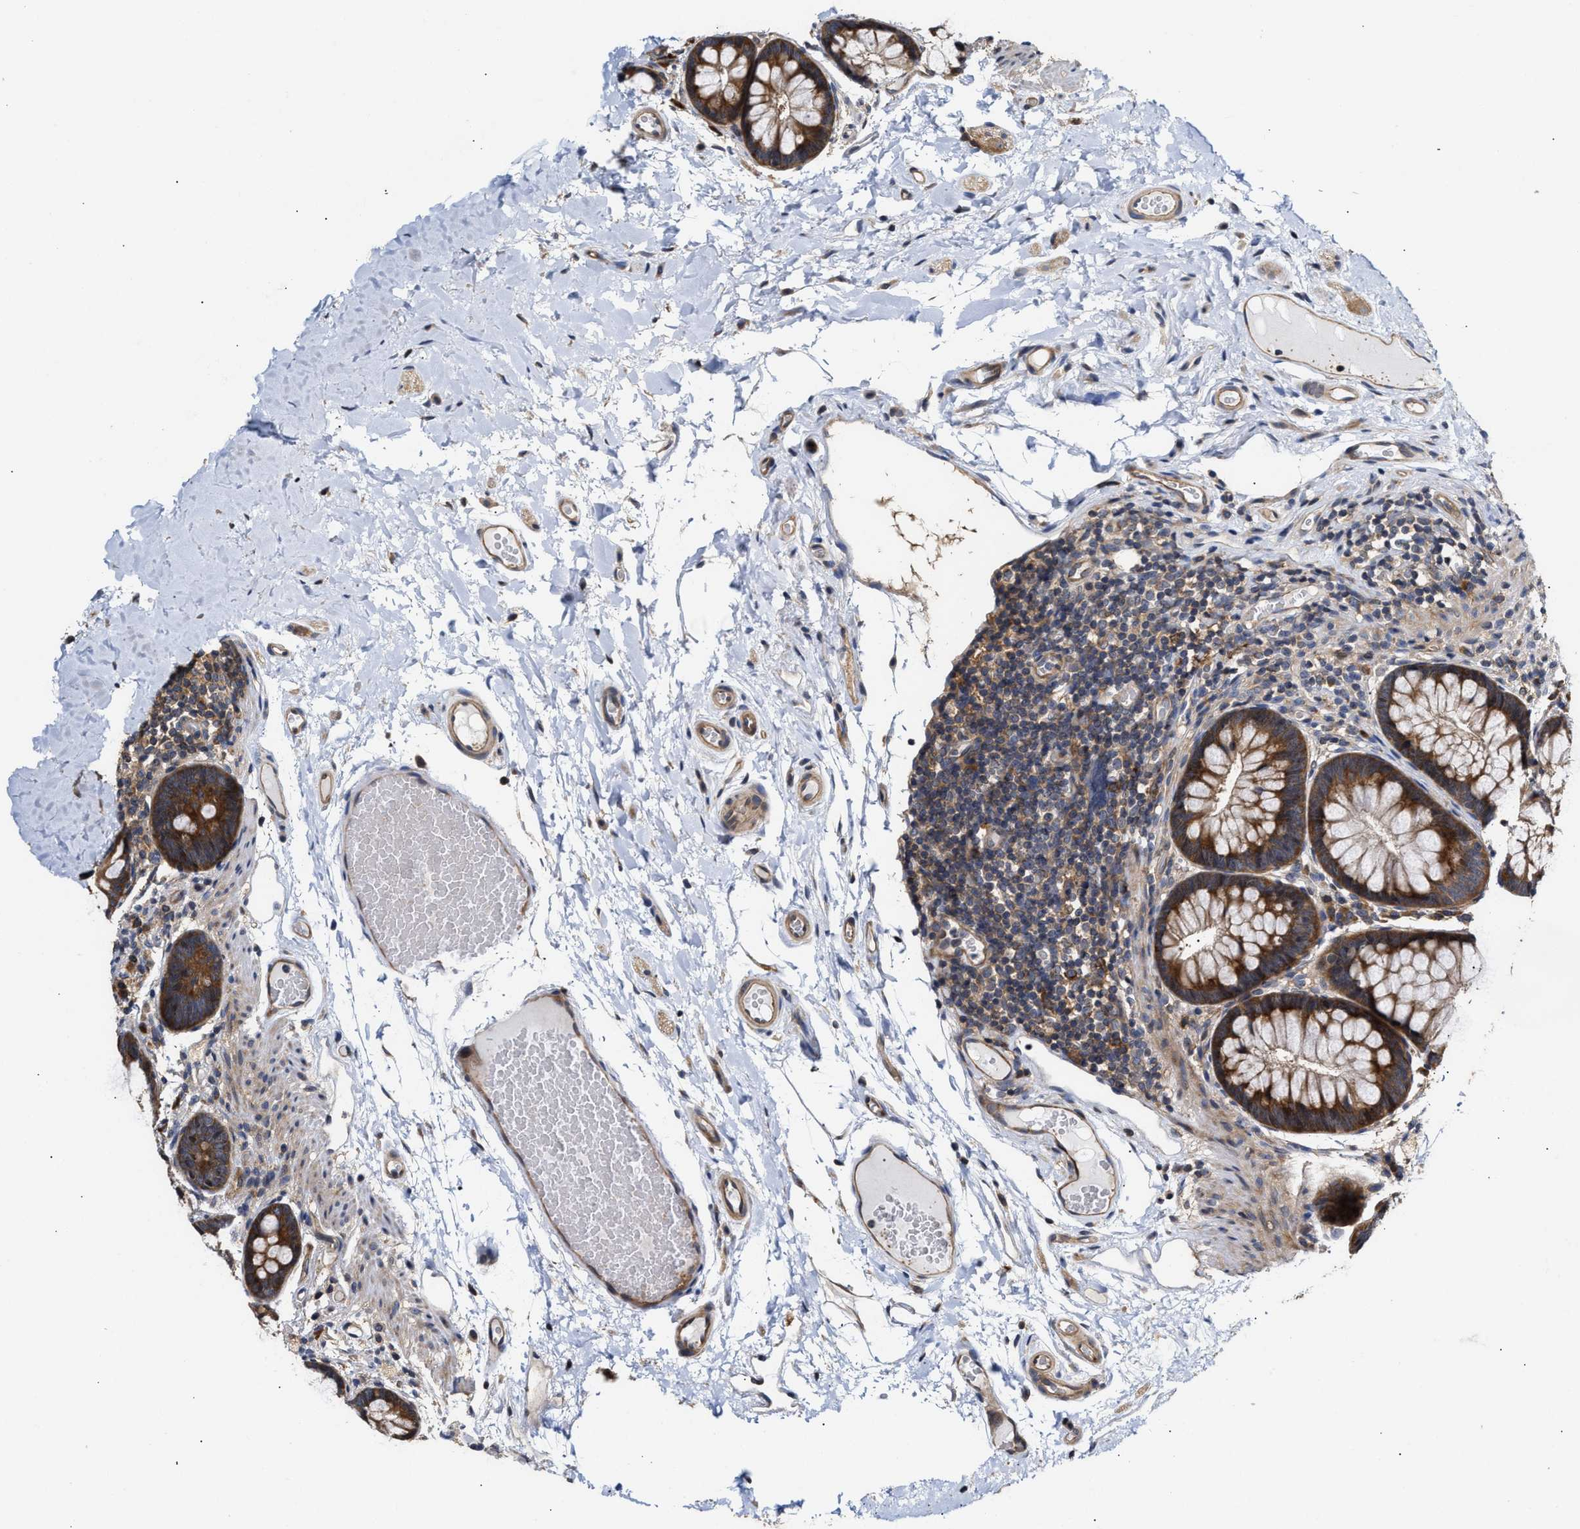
{"staining": {"intensity": "moderate", "quantity": ">75%", "location": "cytoplasmic/membranous"}, "tissue": "colon", "cell_type": "Endothelial cells", "image_type": "normal", "snomed": [{"axis": "morphology", "description": "Normal tissue, NOS"}, {"axis": "topography", "description": "Colon"}], "caption": "Protein staining reveals moderate cytoplasmic/membranous positivity in about >75% of endothelial cells in benign colon. (DAB IHC with brightfield microscopy, high magnification).", "gene": "CLIP2", "patient": {"sex": "female", "age": 56}}